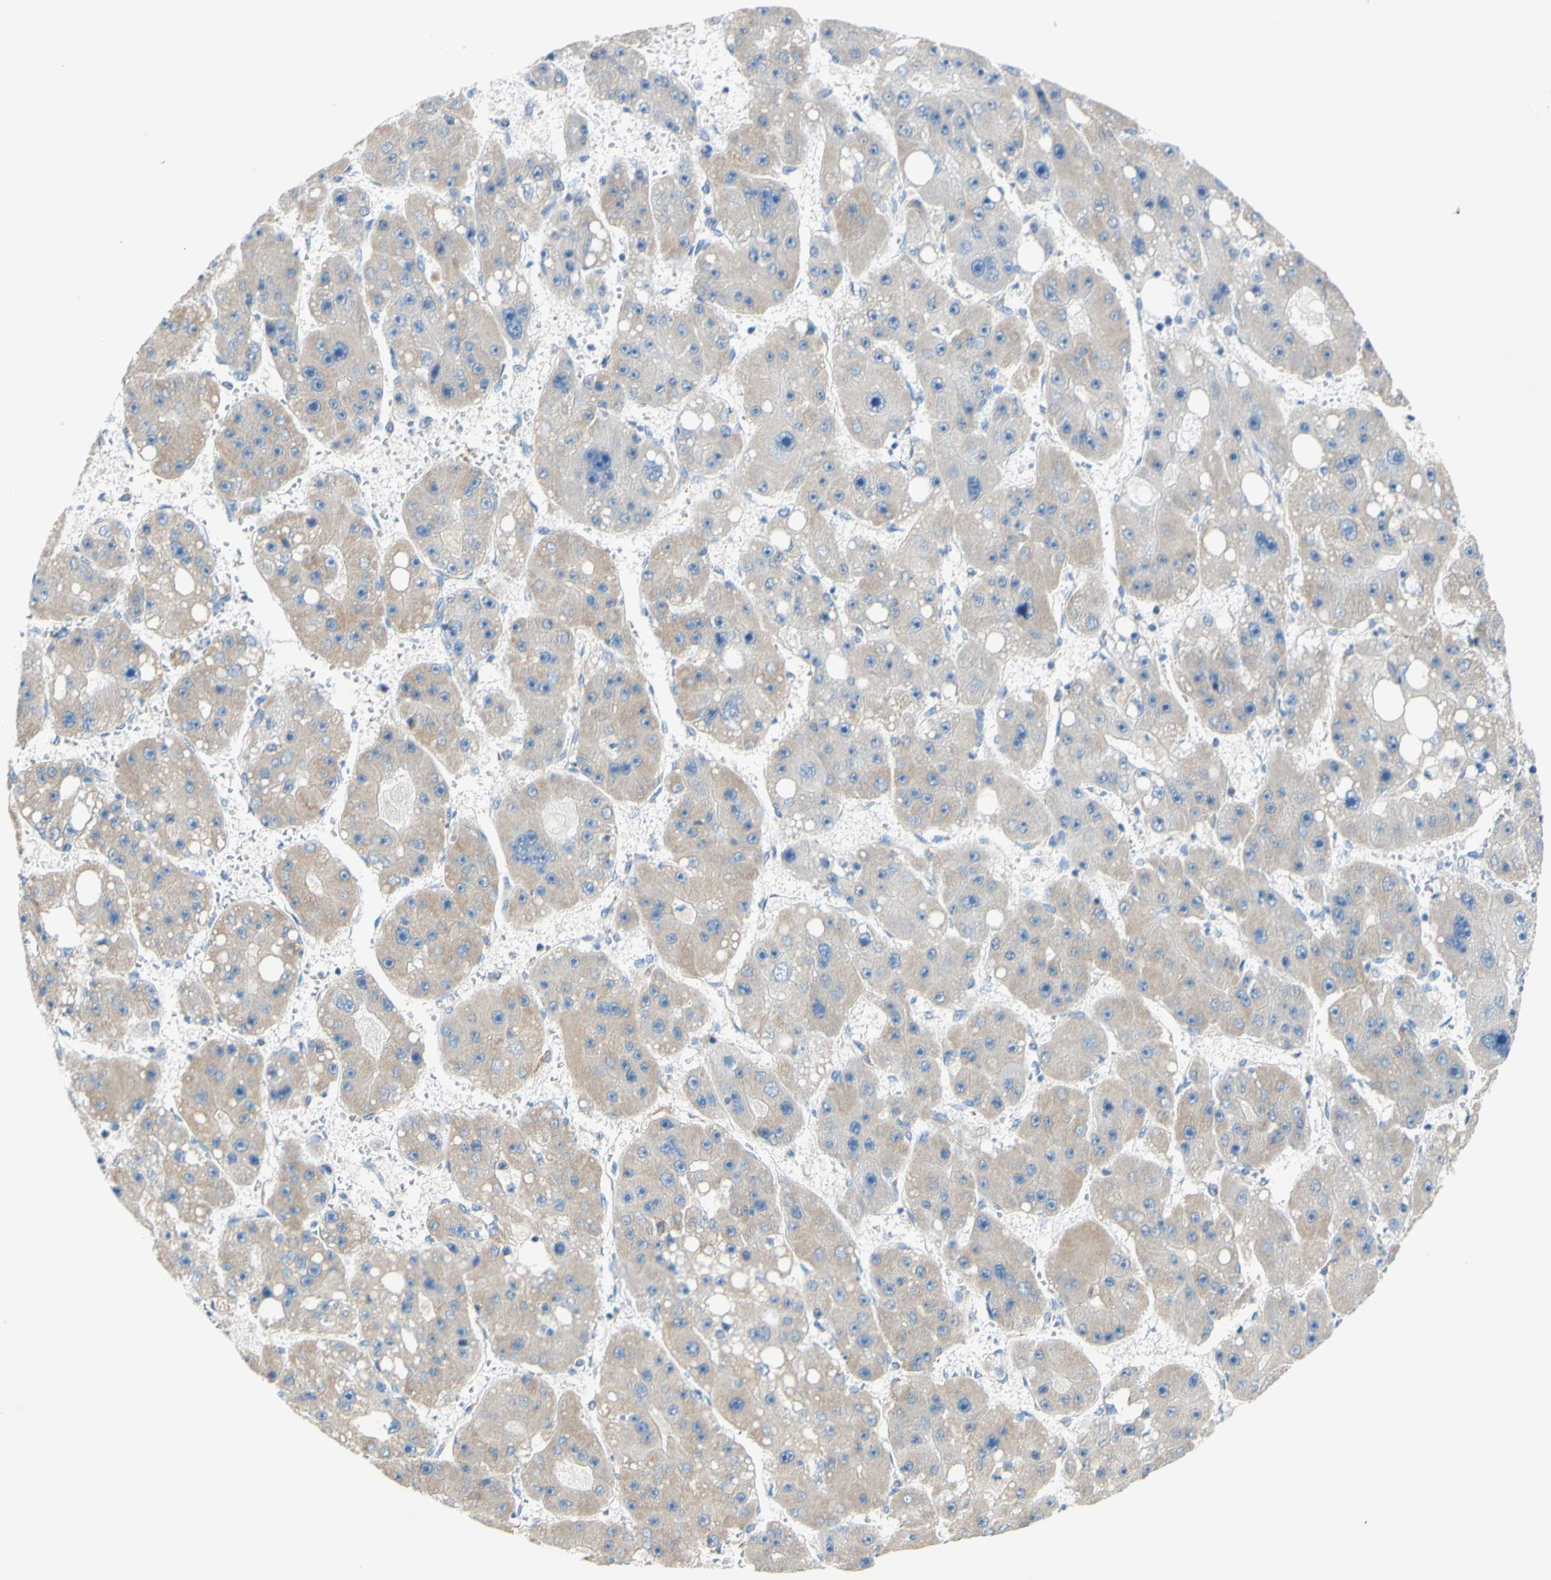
{"staining": {"intensity": "weak", "quantity": "<25%", "location": "cytoplasmic/membranous"}, "tissue": "liver cancer", "cell_type": "Tumor cells", "image_type": "cancer", "snomed": [{"axis": "morphology", "description": "Carcinoma, Hepatocellular, NOS"}, {"axis": "topography", "description": "Liver"}], "caption": "IHC of human liver cancer demonstrates no staining in tumor cells.", "gene": "RETREG2", "patient": {"sex": "female", "age": 61}}